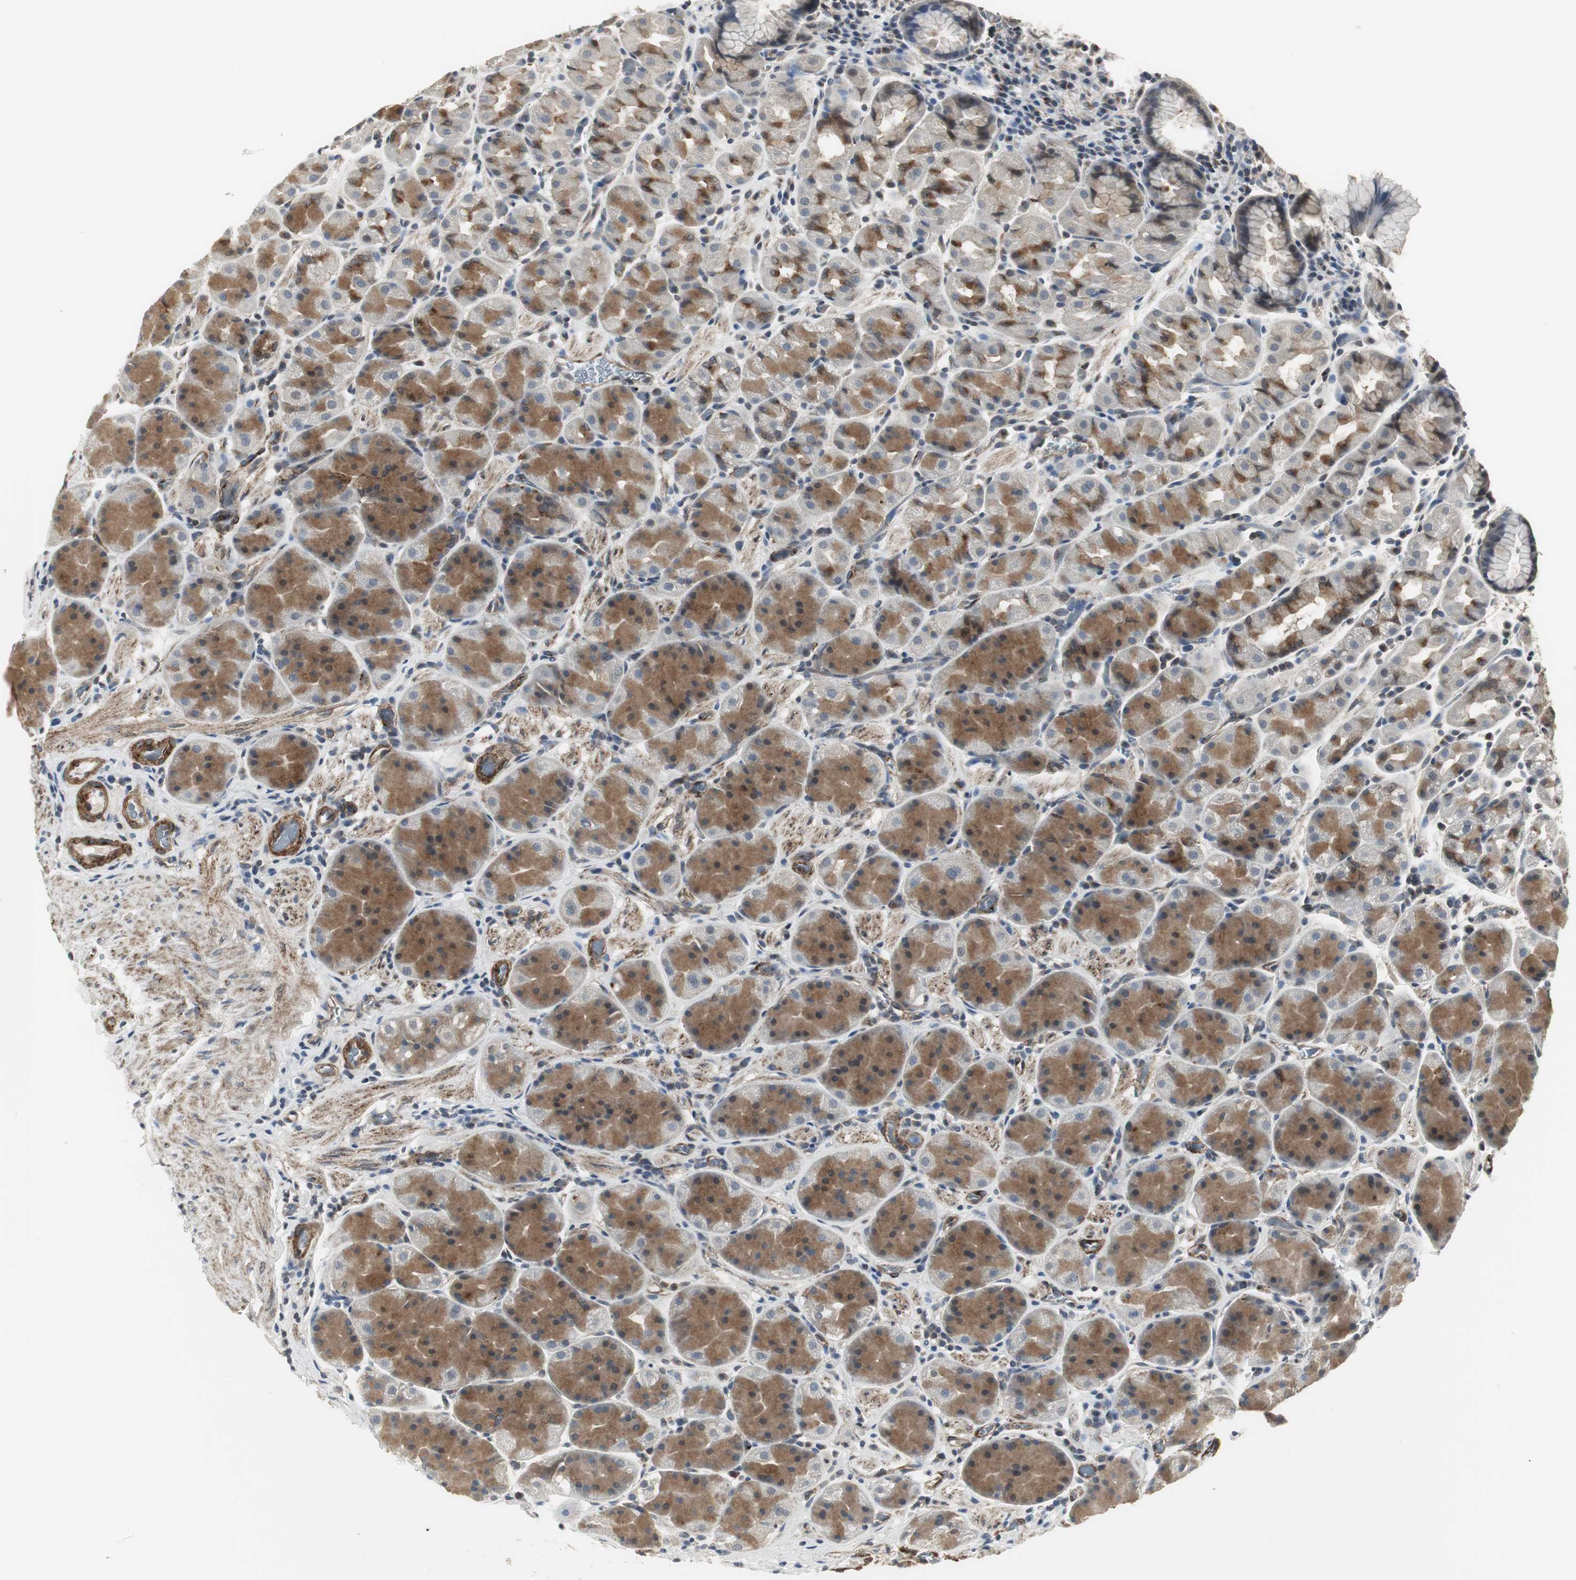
{"staining": {"intensity": "moderate", "quantity": "25%-75%", "location": "cytoplasmic/membranous"}, "tissue": "stomach", "cell_type": "Glandular cells", "image_type": "normal", "snomed": [{"axis": "morphology", "description": "Normal tissue, NOS"}, {"axis": "topography", "description": "Stomach, lower"}], "caption": "Immunohistochemical staining of unremarkable human stomach exhibits moderate cytoplasmic/membranous protein expression in about 25%-75% of glandular cells.", "gene": "SCYL3", "patient": {"sex": "male", "age": 56}}